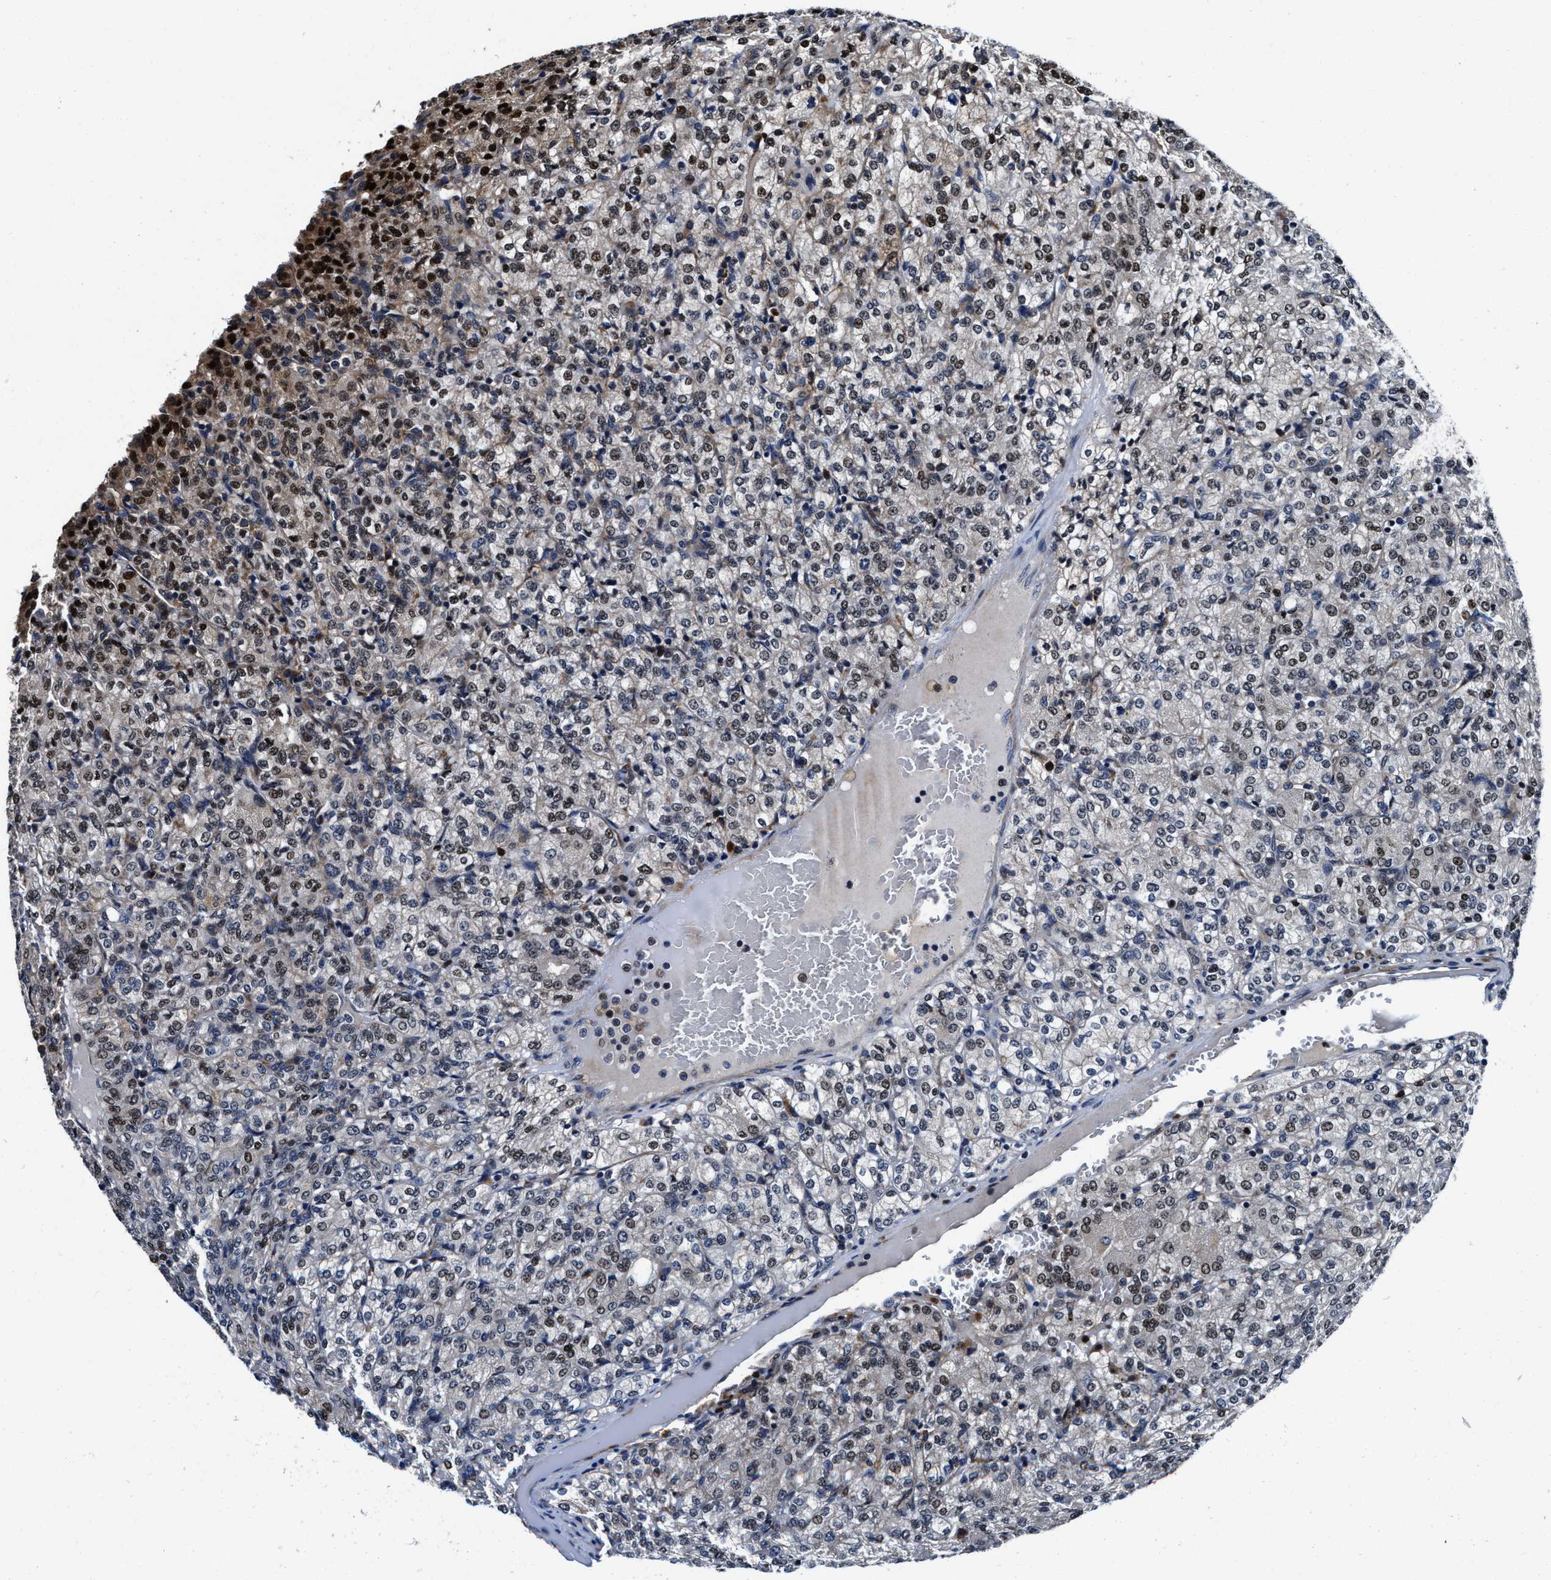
{"staining": {"intensity": "moderate", "quantity": "25%-75%", "location": "nuclear"}, "tissue": "renal cancer", "cell_type": "Tumor cells", "image_type": "cancer", "snomed": [{"axis": "morphology", "description": "Adenocarcinoma, NOS"}, {"axis": "topography", "description": "Kidney"}], "caption": "Immunohistochemistry (IHC) (DAB (3,3'-diaminobenzidine)) staining of renal adenocarcinoma shows moderate nuclear protein expression in about 25%-75% of tumor cells.", "gene": "C2orf66", "patient": {"sex": "male", "age": 77}}